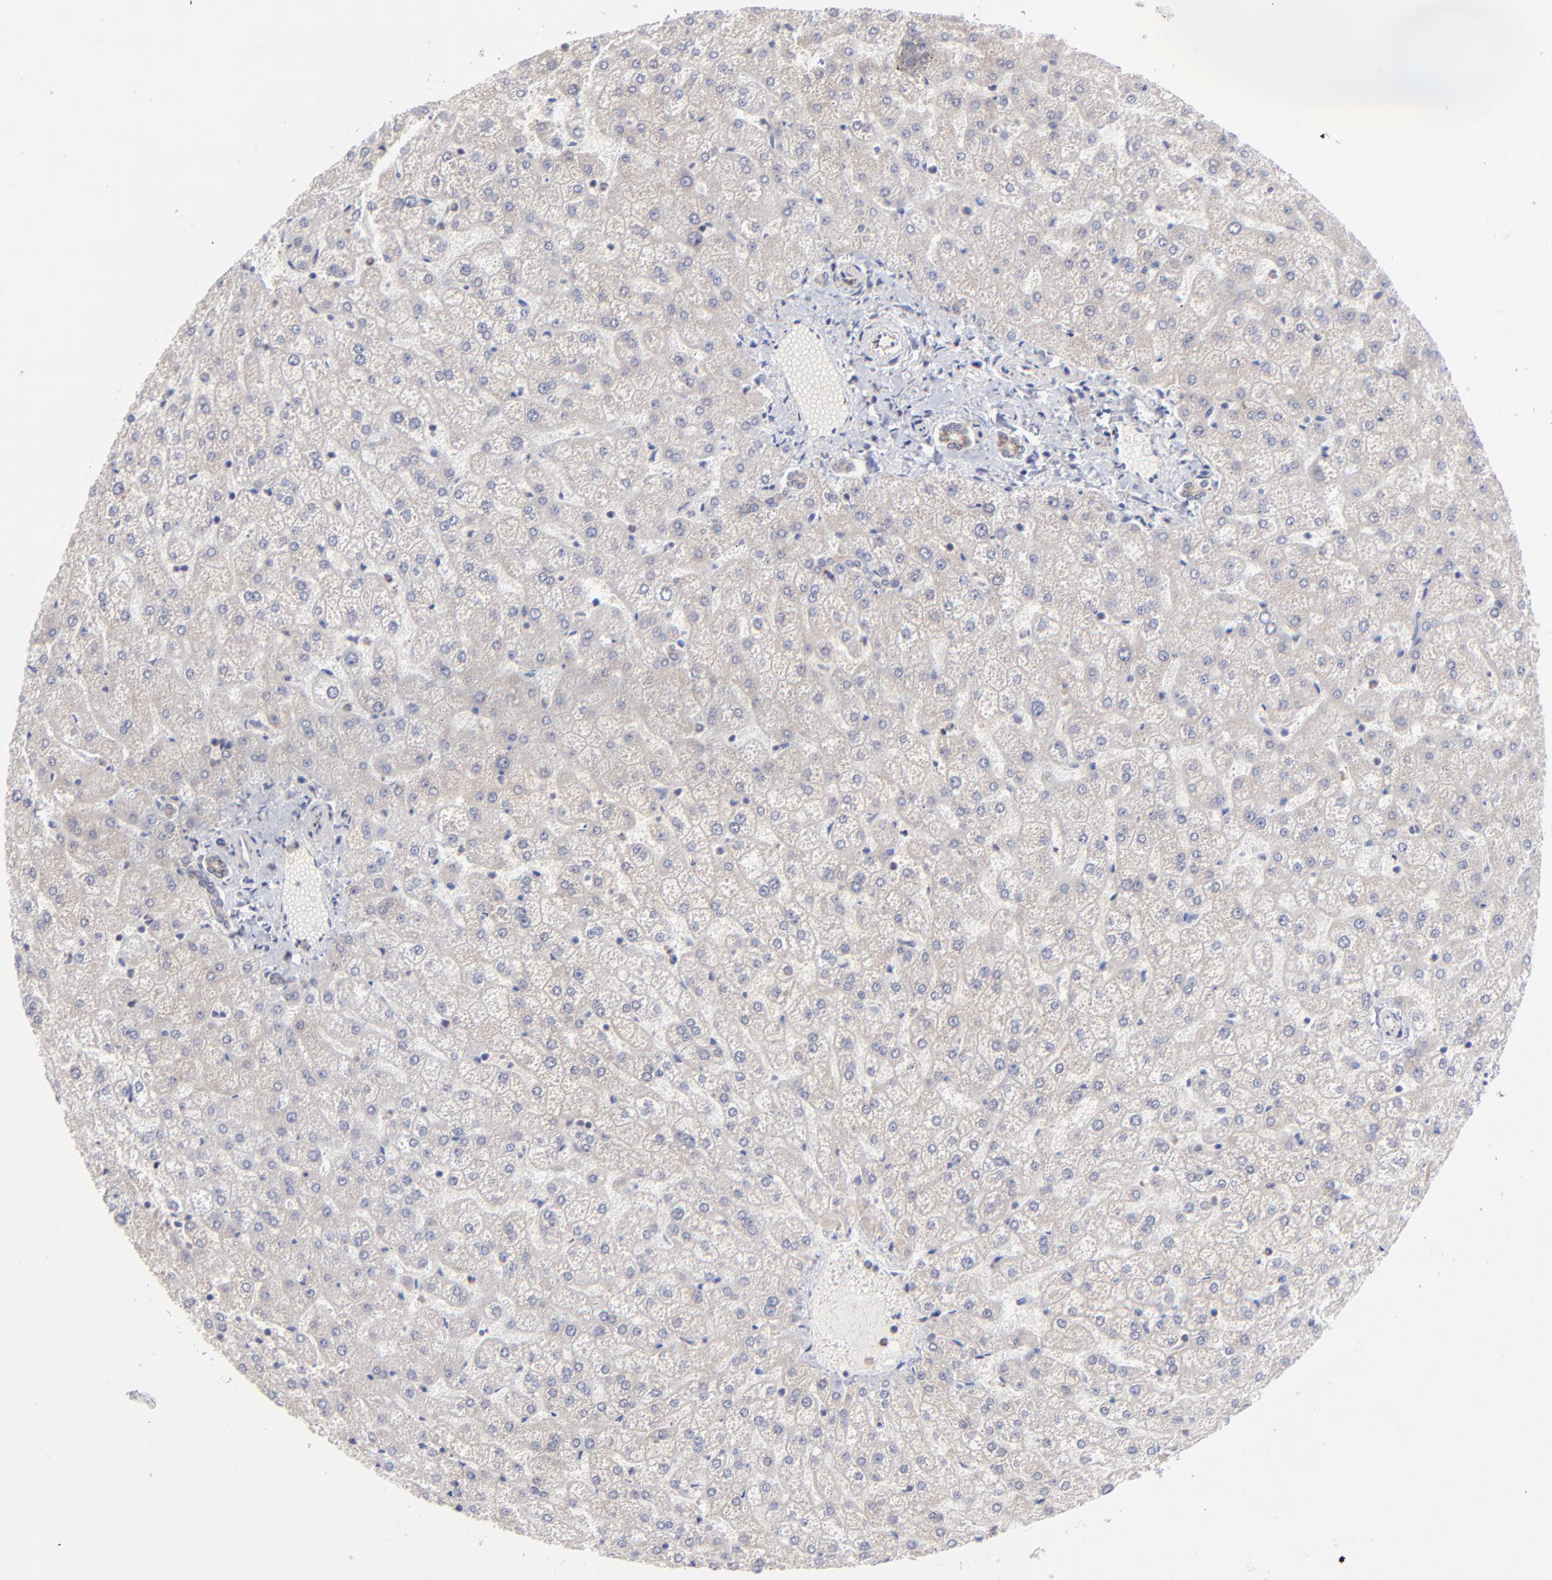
{"staining": {"intensity": "weak", "quantity": "<25%", "location": "cytoplasmic/membranous"}, "tissue": "liver", "cell_type": "Cholangiocytes", "image_type": "normal", "snomed": [{"axis": "morphology", "description": "Normal tissue, NOS"}, {"axis": "topography", "description": "Liver"}], "caption": "This is a image of IHC staining of unremarkable liver, which shows no expression in cholangiocytes.", "gene": "ZNF419", "patient": {"sex": "female", "age": 32}}